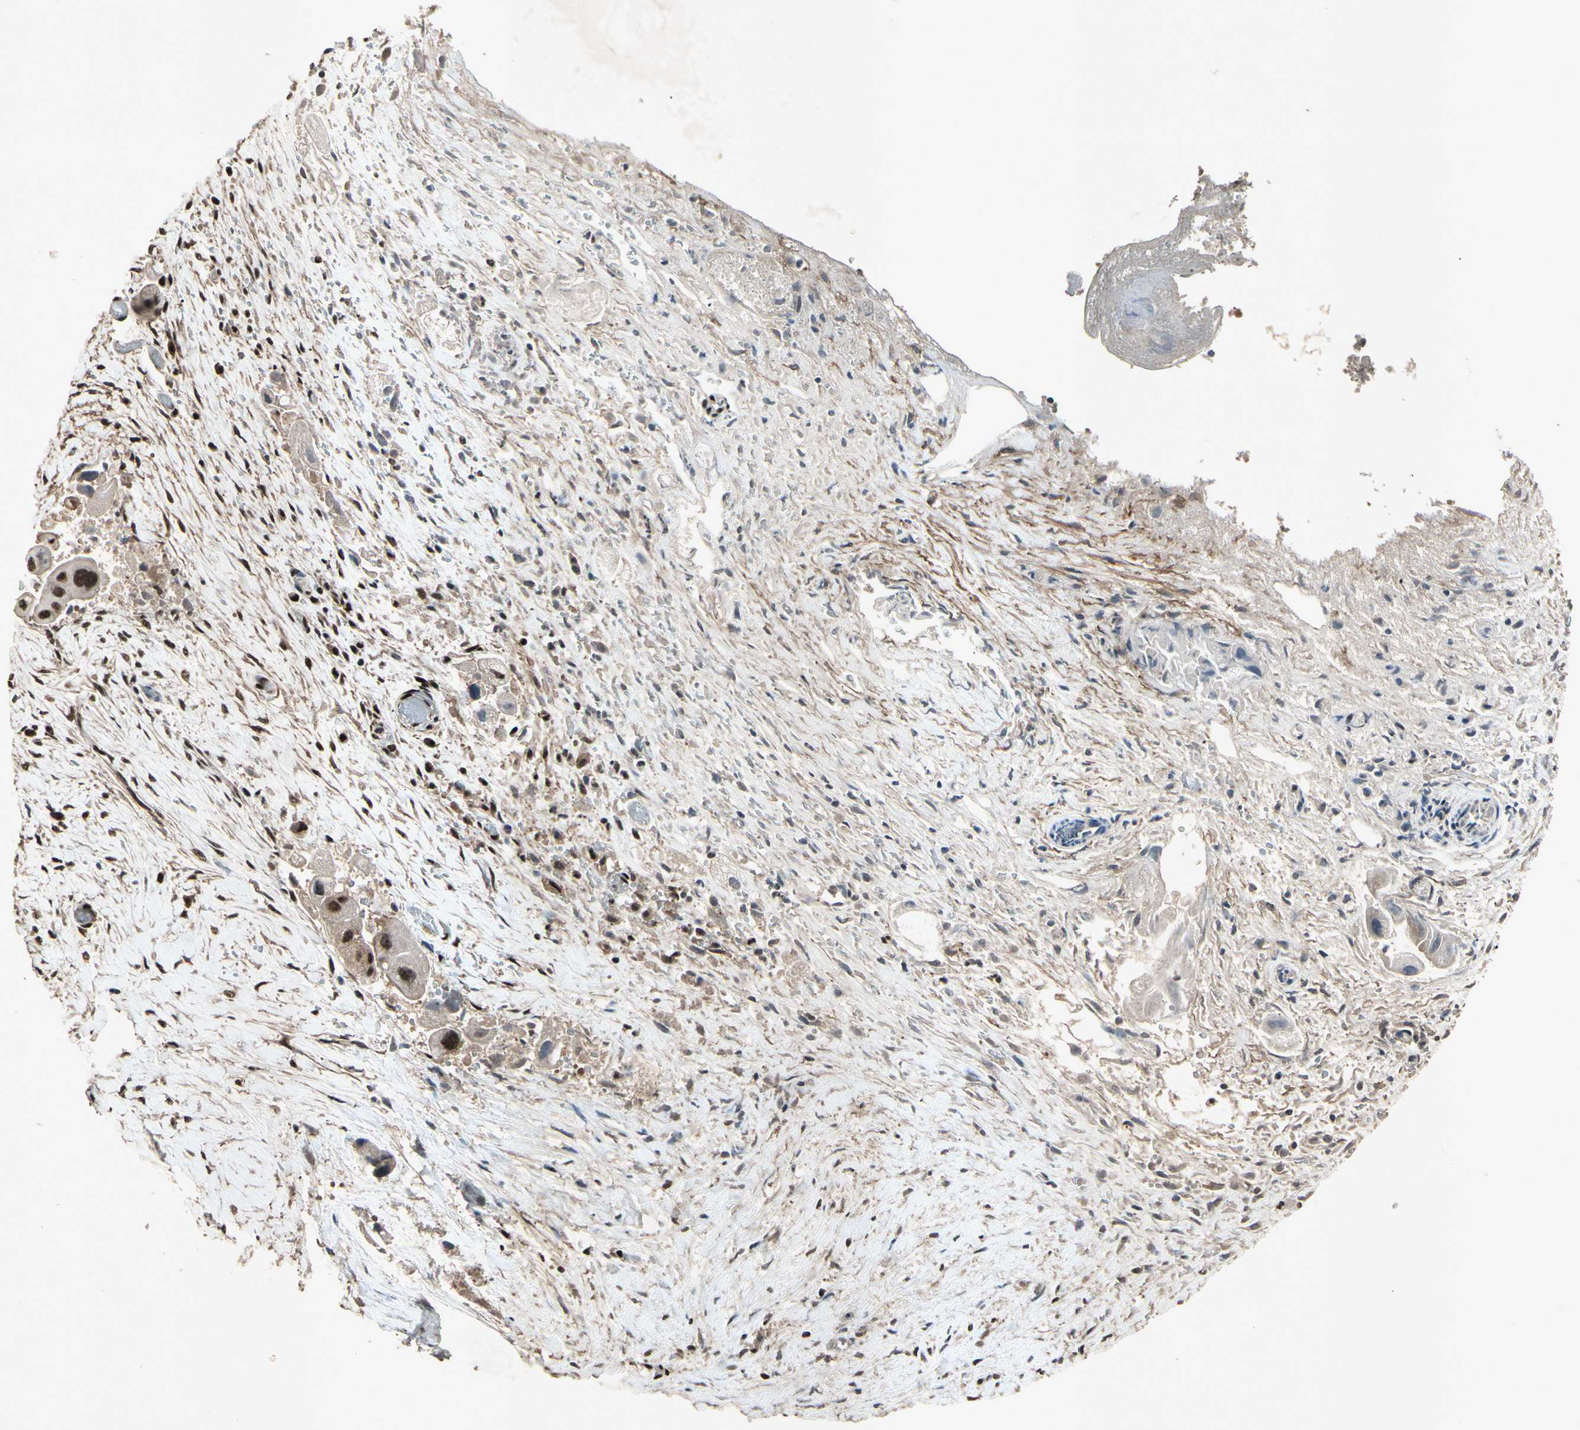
{"staining": {"intensity": "strong", "quantity": ">75%", "location": "nuclear"}, "tissue": "liver cancer", "cell_type": "Tumor cells", "image_type": "cancer", "snomed": [{"axis": "morphology", "description": "Normal tissue, NOS"}, {"axis": "morphology", "description": "Cholangiocarcinoma"}, {"axis": "topography", "description": "Liver"}, {"axis": "topography", "description": "Peripheral nerve tissue"}], "caption": "Protein expression analysis of cholangiocarcinoma (liver) shows strong nuclear expression in approximately >75% of tumor cells.", "gene": "TBX2", "patient": {"sex": "male", "age": 50}}